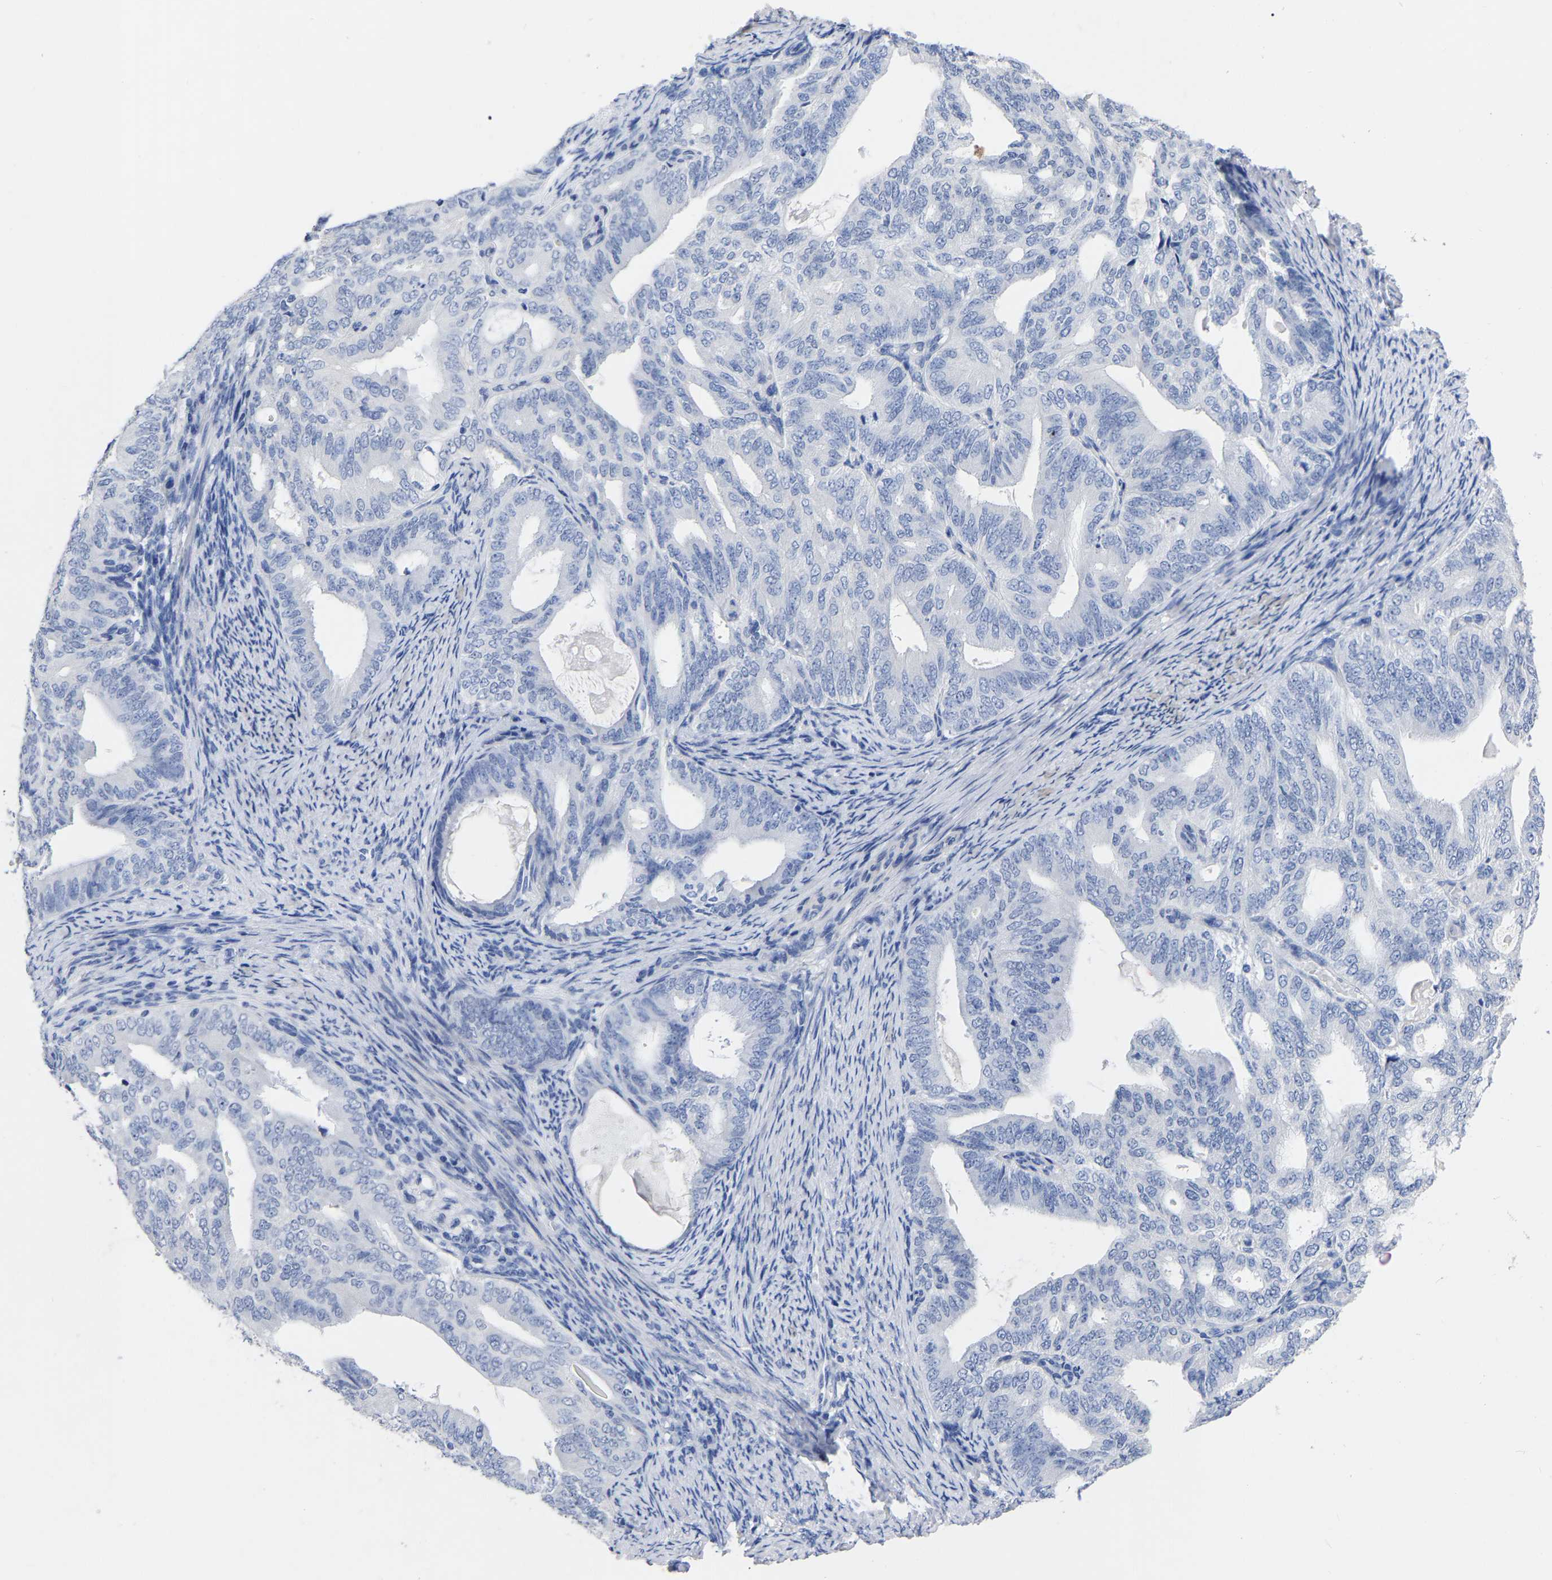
{"staining": {"intensity": "negative", "quantity": "none", "location": "none"}, "tissue": "endometrial cancer", "cell_type": "Tumor cells", "image_type": "cancer", "snomed": [{"axis": "morphology", "description": "Adenocarcinoma, NOS"}, {"axis": "topography", "description": "Endometrium"}], "caption": "Immunohistochemistry (IHC) image of endometrial adenocarcinoma stained for a protein (brown), which demonstrates no expression in tumor cells.", "gene": "ANXA13", "patient": {"sex": "female", "age": 58}}